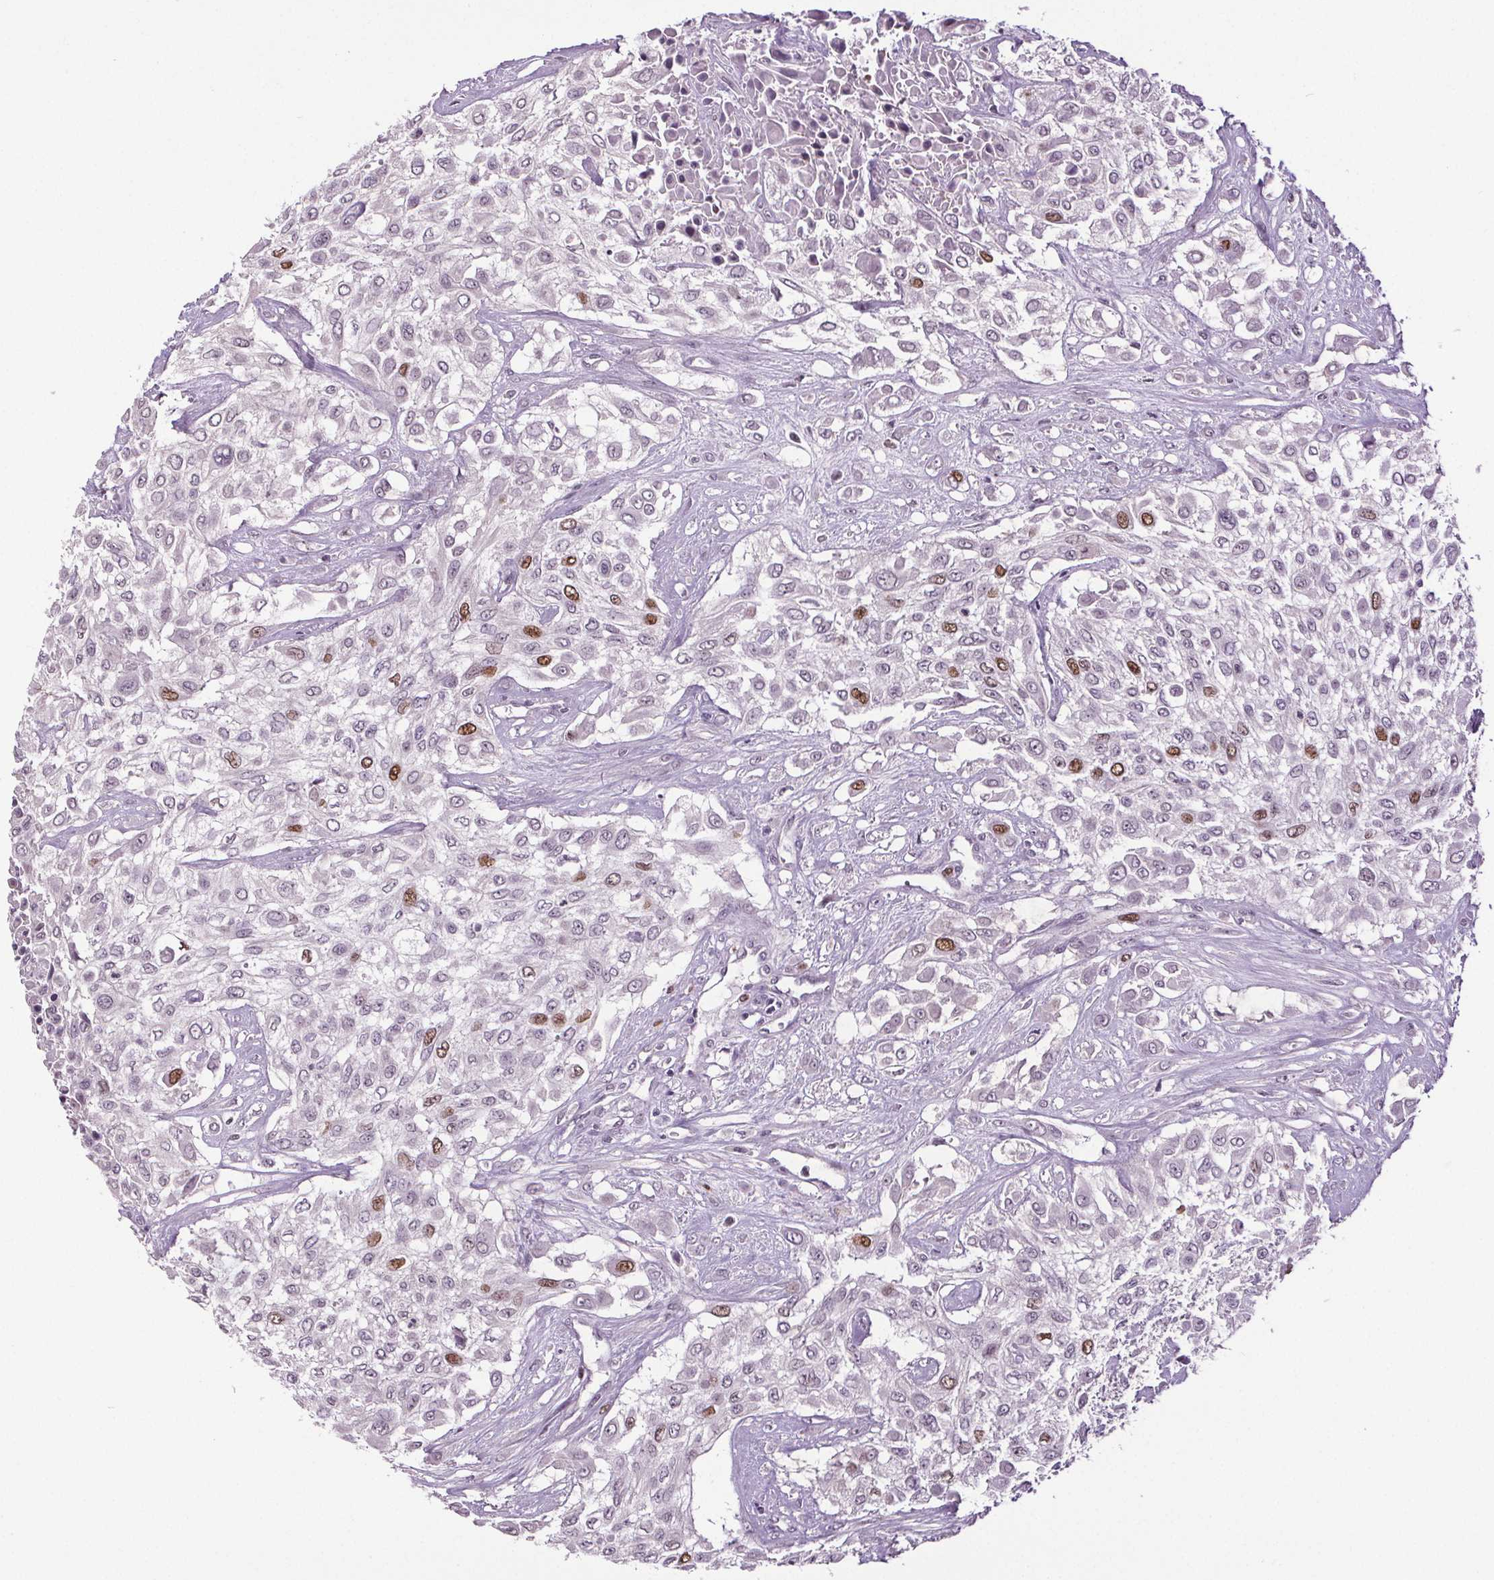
{"staining": {"intensity": "moderate", "quantity": "<25%", "location": "nuclear"}, "tissue": "urothelial cancer", "cell_type": "Tumor cells", "image_type": "cancer", "snomed": [{"axis": "morphology", "description": "Urothelial carcinoma, High grade"}, {"axis": "topography", "description": "Urinary bladder"}], "caption": "Urothelial carcinoma (high-grade) tissue demonstrates moderate nuclear expression in approximately <25% of tumor cells (Brightfield microscopy of DAB IHC at high magnification).", "gene": "CENPF", "patient": {"sex": "male", "age": 57}}